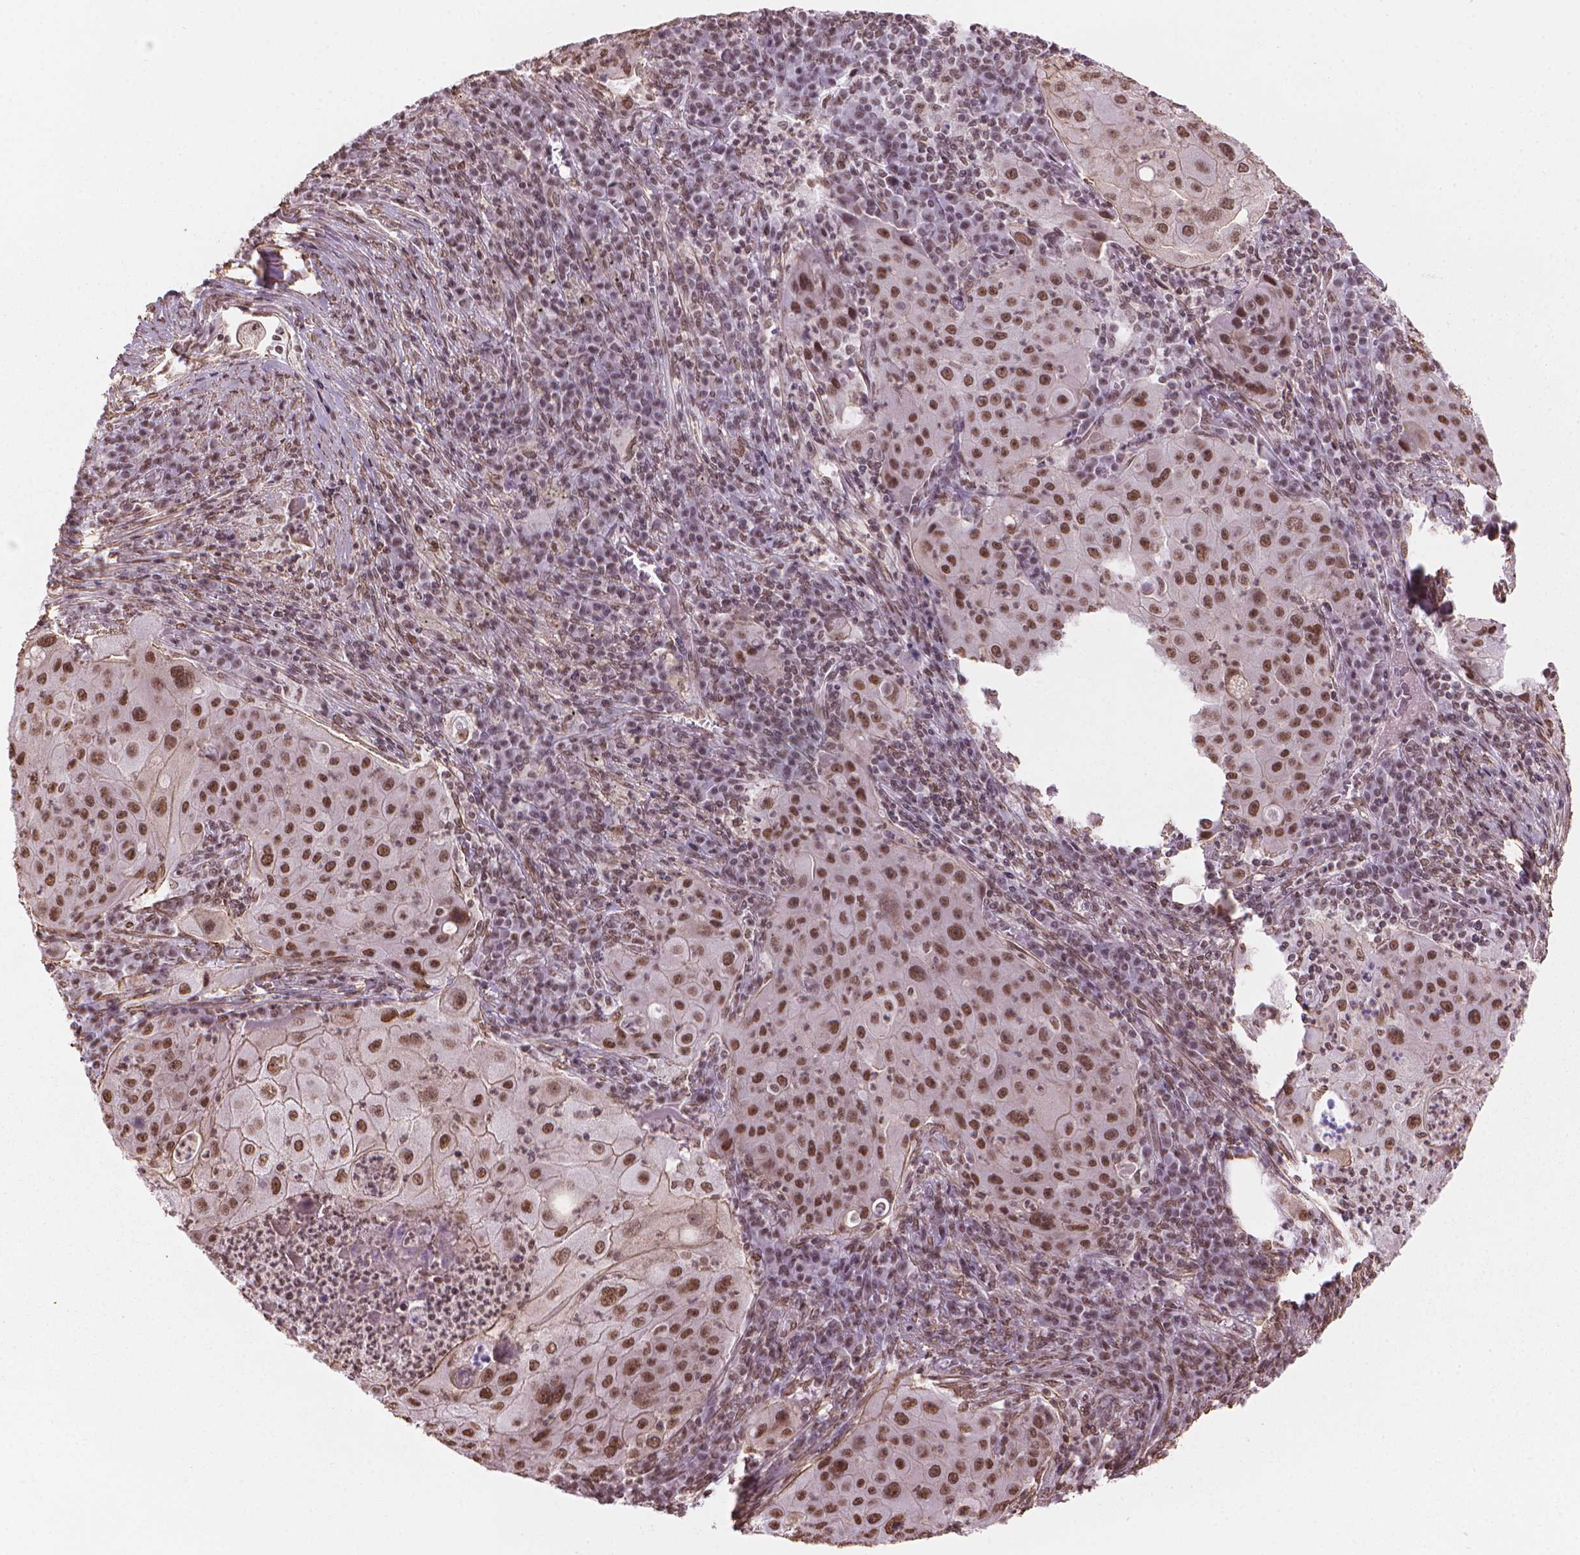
{"staining": {"intensity": "strong", "quantity": ">75%", "location": "cytoplasmic/membranous,nuclear"}, "tissue": "lung cancer", "cell_type": "Tumor cells", "image_type": "cancer", "snomed": [{"axis": "morphology", "description": "Squamous cell carcinoma, NOS"}, {"axis": "topography", "description": "Lung"}], "caption": "Human lung cancer (squamous cell carcinoma) stained with a brown dye exhibits strong cytoplasmic/membranous and nuclear positive staining in approximately >75% of tumor cells.", "gene": "HOXD4", "patient": {"sex": "female", "age": 59}}